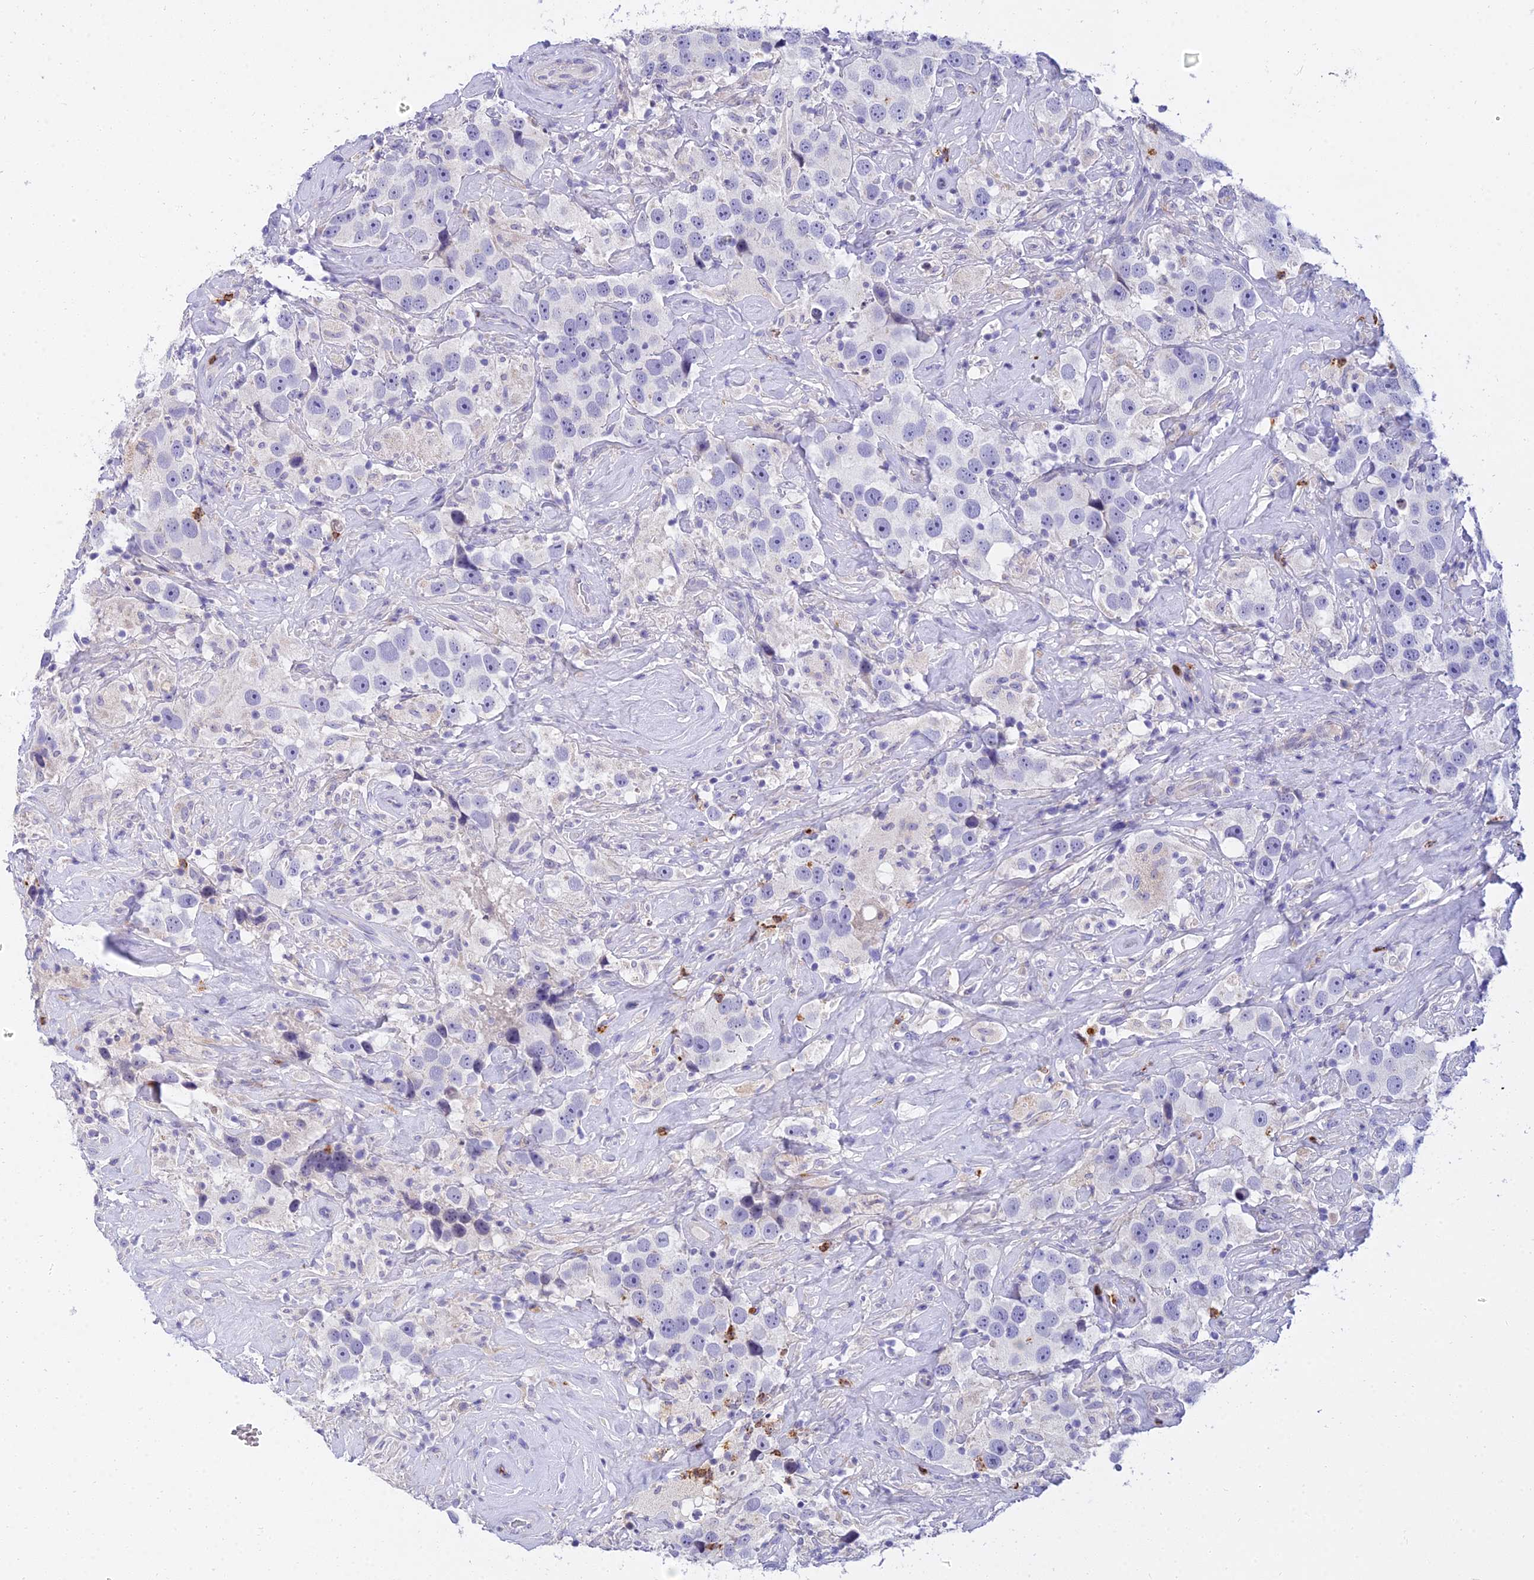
{"staining": {"intensity": "negative", "quantity": "none", "location": "none"}, "tissue": "testis cancer", "cell_type": "Tumor cells", "image_type": "cancer", "snomed": [{"axis": "morphology", "description": "Seminoma, NOS"}, {"axis": "topography", "description": "Testis"}], "caption": "The photomicrograph reveals no staining of tumor cells in testis cancer.", "gene": "VWC2L", "patient": {"sex": "male", "age": 49}}